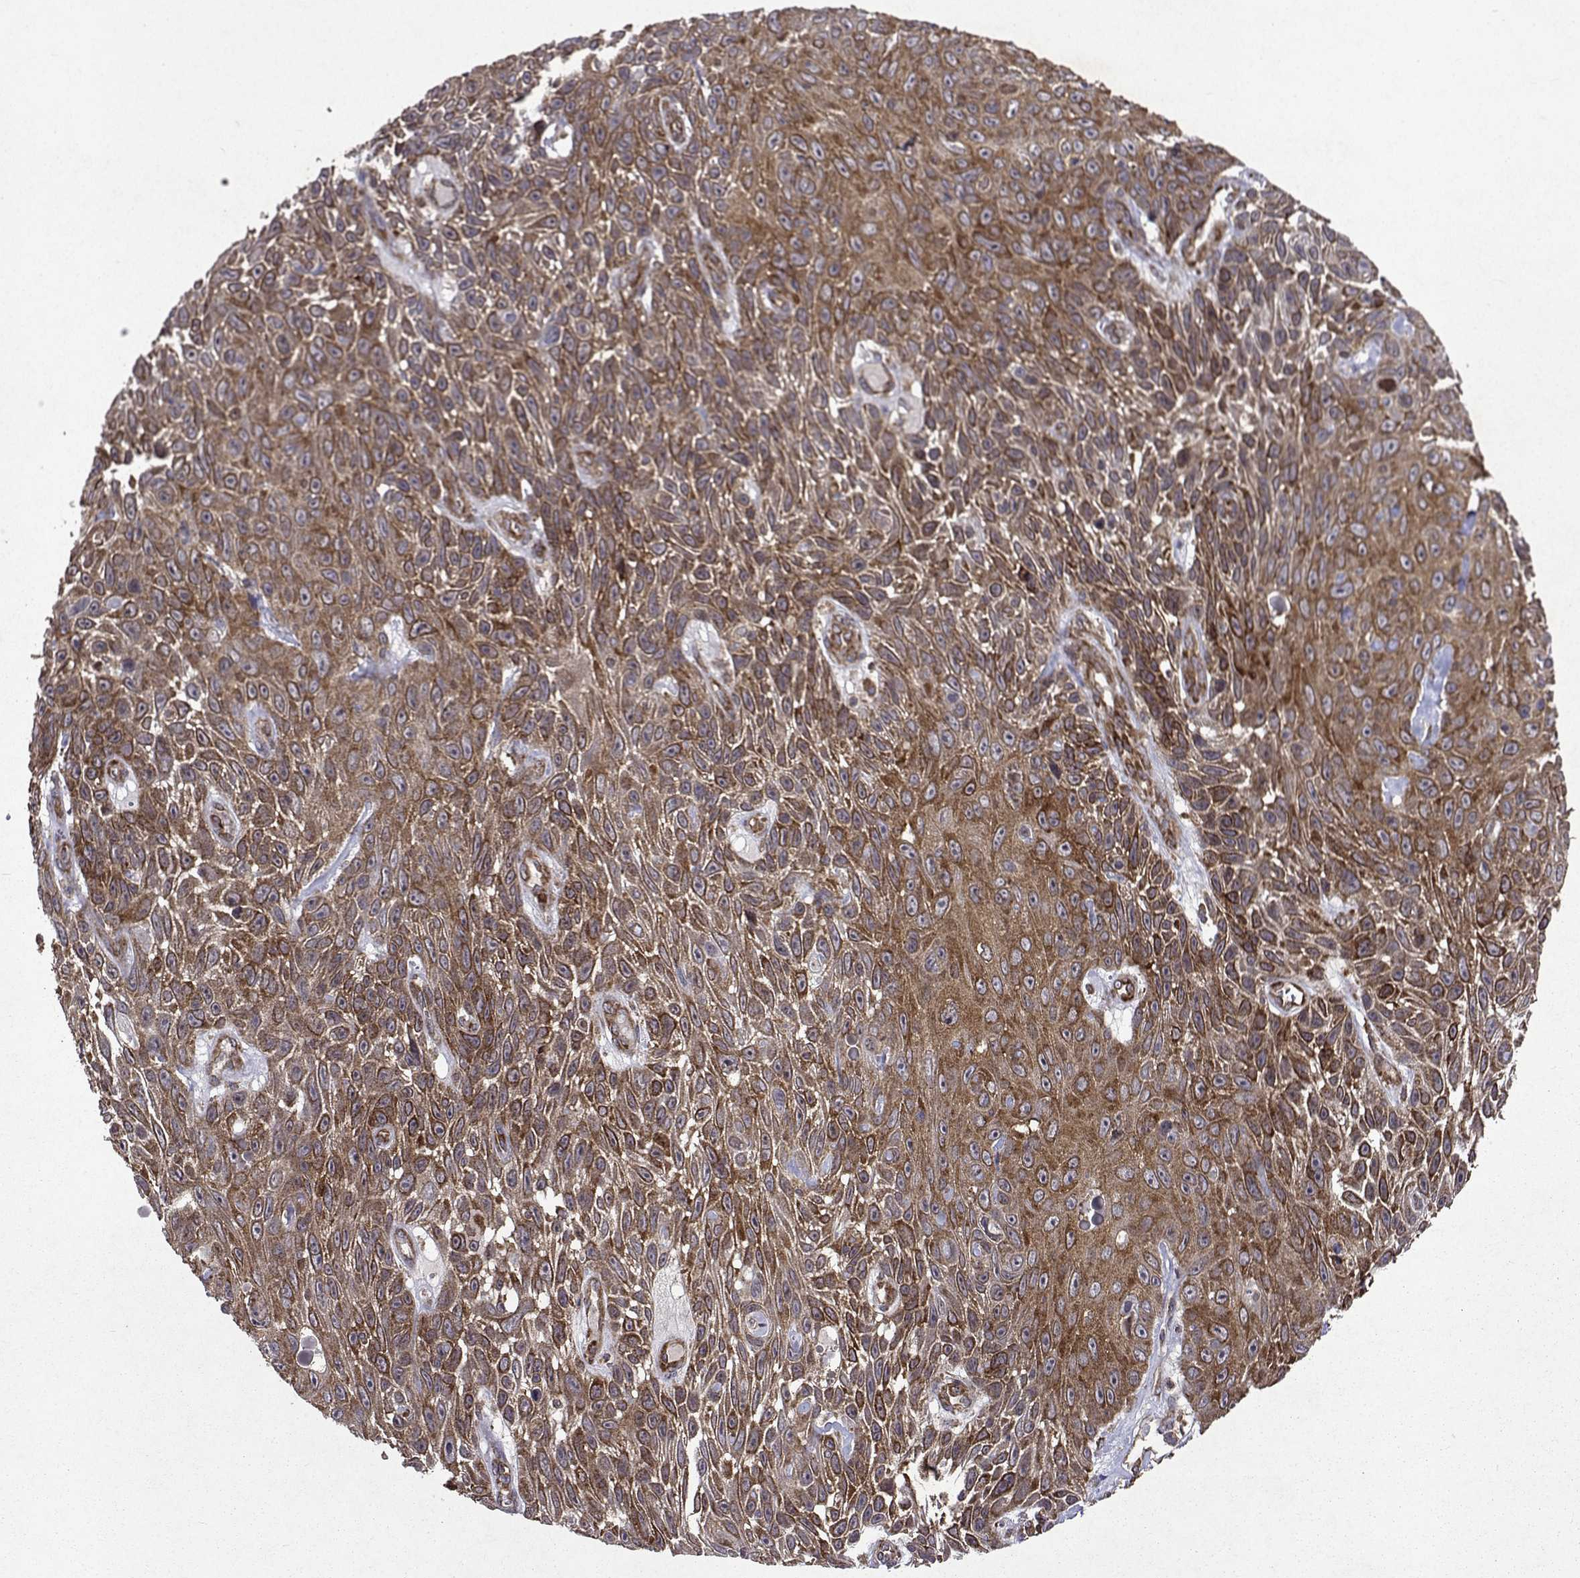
{"staining": {"intensity": "strong", "quantity": ">75%", "location": "cytoplasmic/membranous"}, "tissue": "skin cancer", "cell_type": "Tumor cells", "image_type": "cancer", "snomed": [{"axis": "morphology", "description": "Squamous cell carcinoma, NOS"}, {"axis": "topography", "description": "Skin"}], "caption": "Protein staining by immunohistochemistry demonstrates strong cytoplasmic/membranous expression in about >75% of tumor cells in squamous cell carcinoma (skin).", "gene": "TARBP2", "patient": {"sex": "male", "age": 82}}